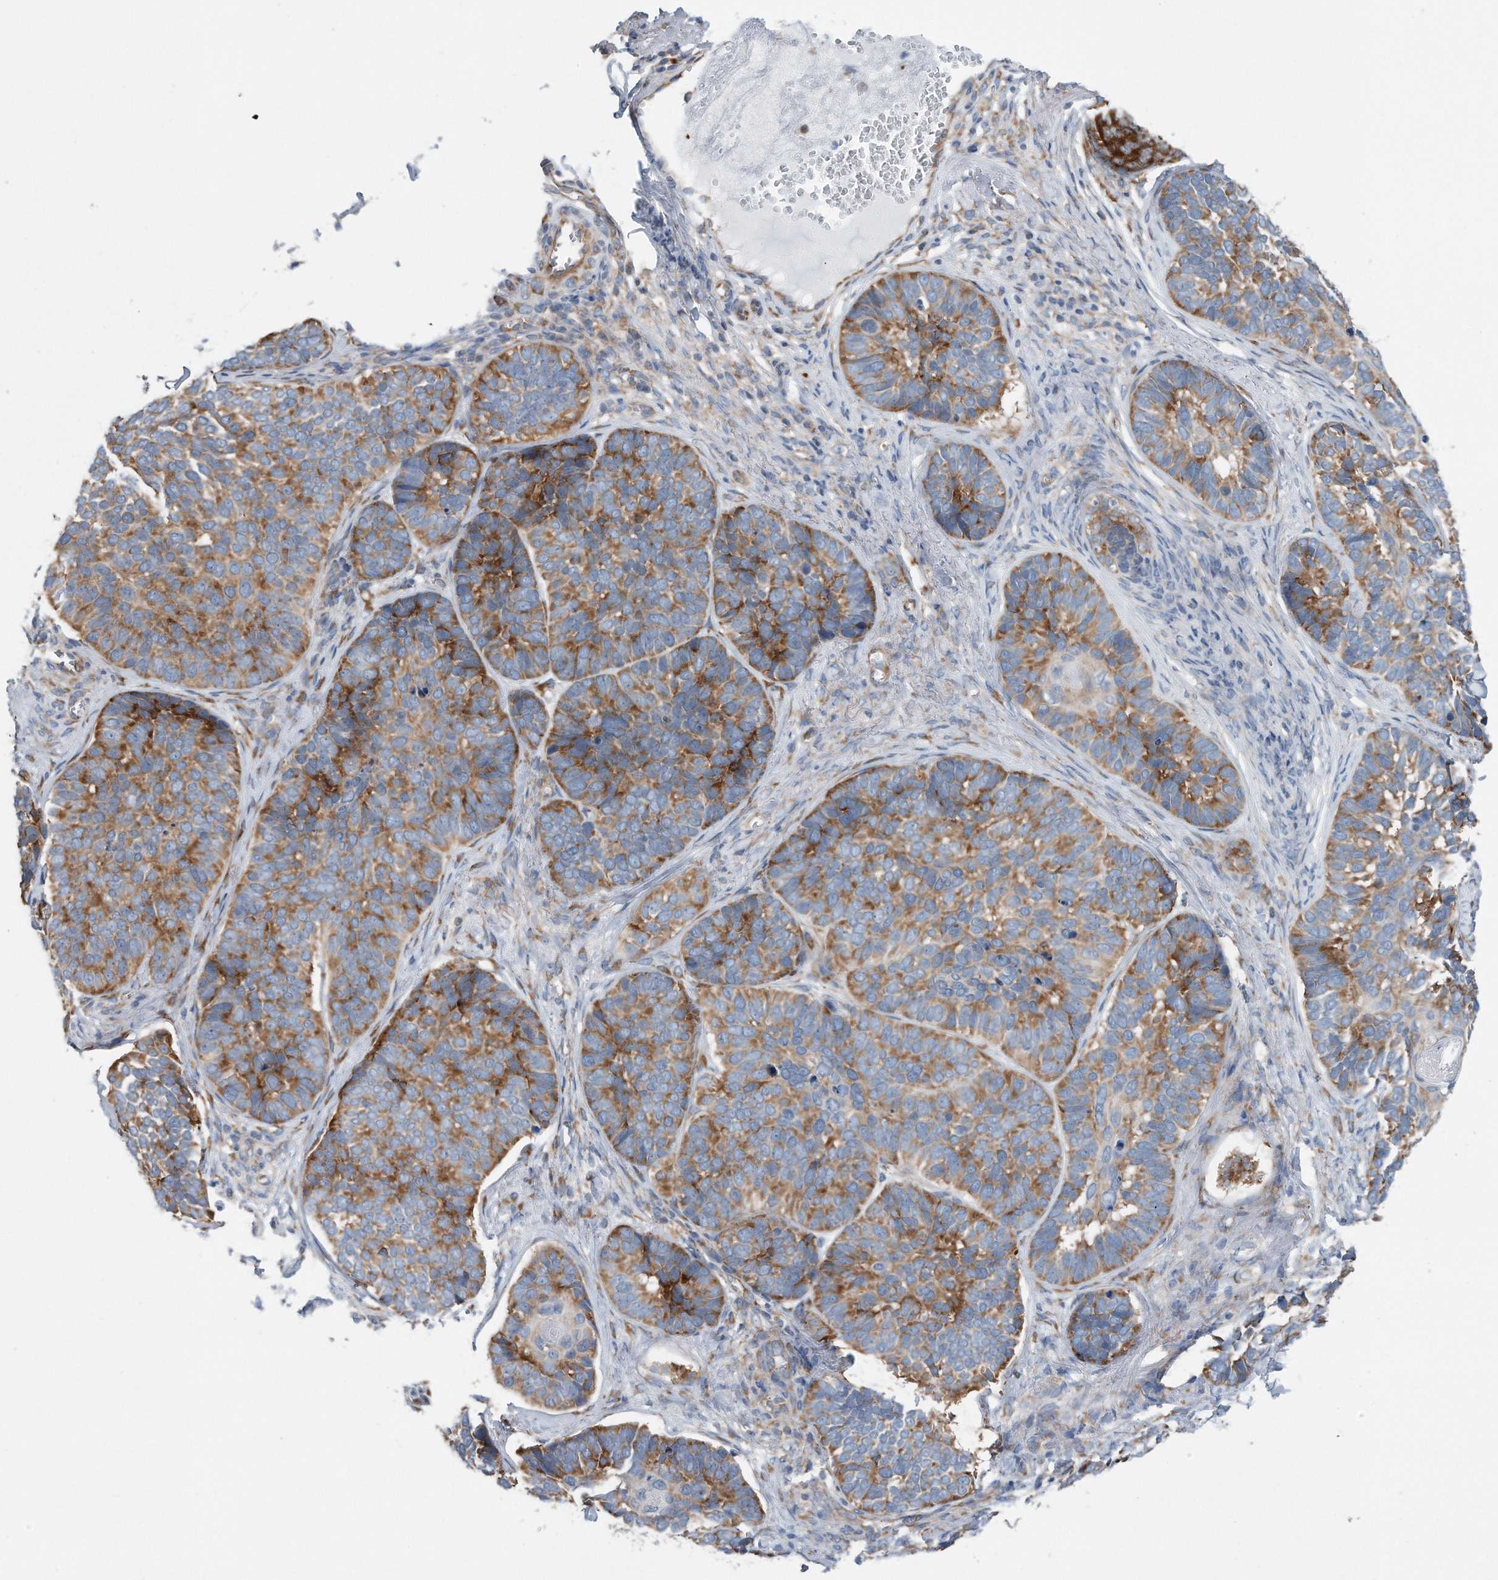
{"staining": {"intensity": "moderate", "quantity": "25%-75%", "location": "cytoplasmic/membranous"}, "tissue": "skin cancer", "cell_type": "Tumor cells", "image_type": "cancer", "snomed": [{"axis": "morphology", "description": "Basal cell carcinoma"}, {"axis": "topography", "description": "Skin"}], "caption": "About 25%-75% of tumor cells in human skin cancer (basal cell carcinoma) reveal moderate cytoplasmic/membranous protein expression as visualized by brown immunohistochemical staining.", "gene": "RPL26L1", "patient": {"sex": "male", "age": 62}}